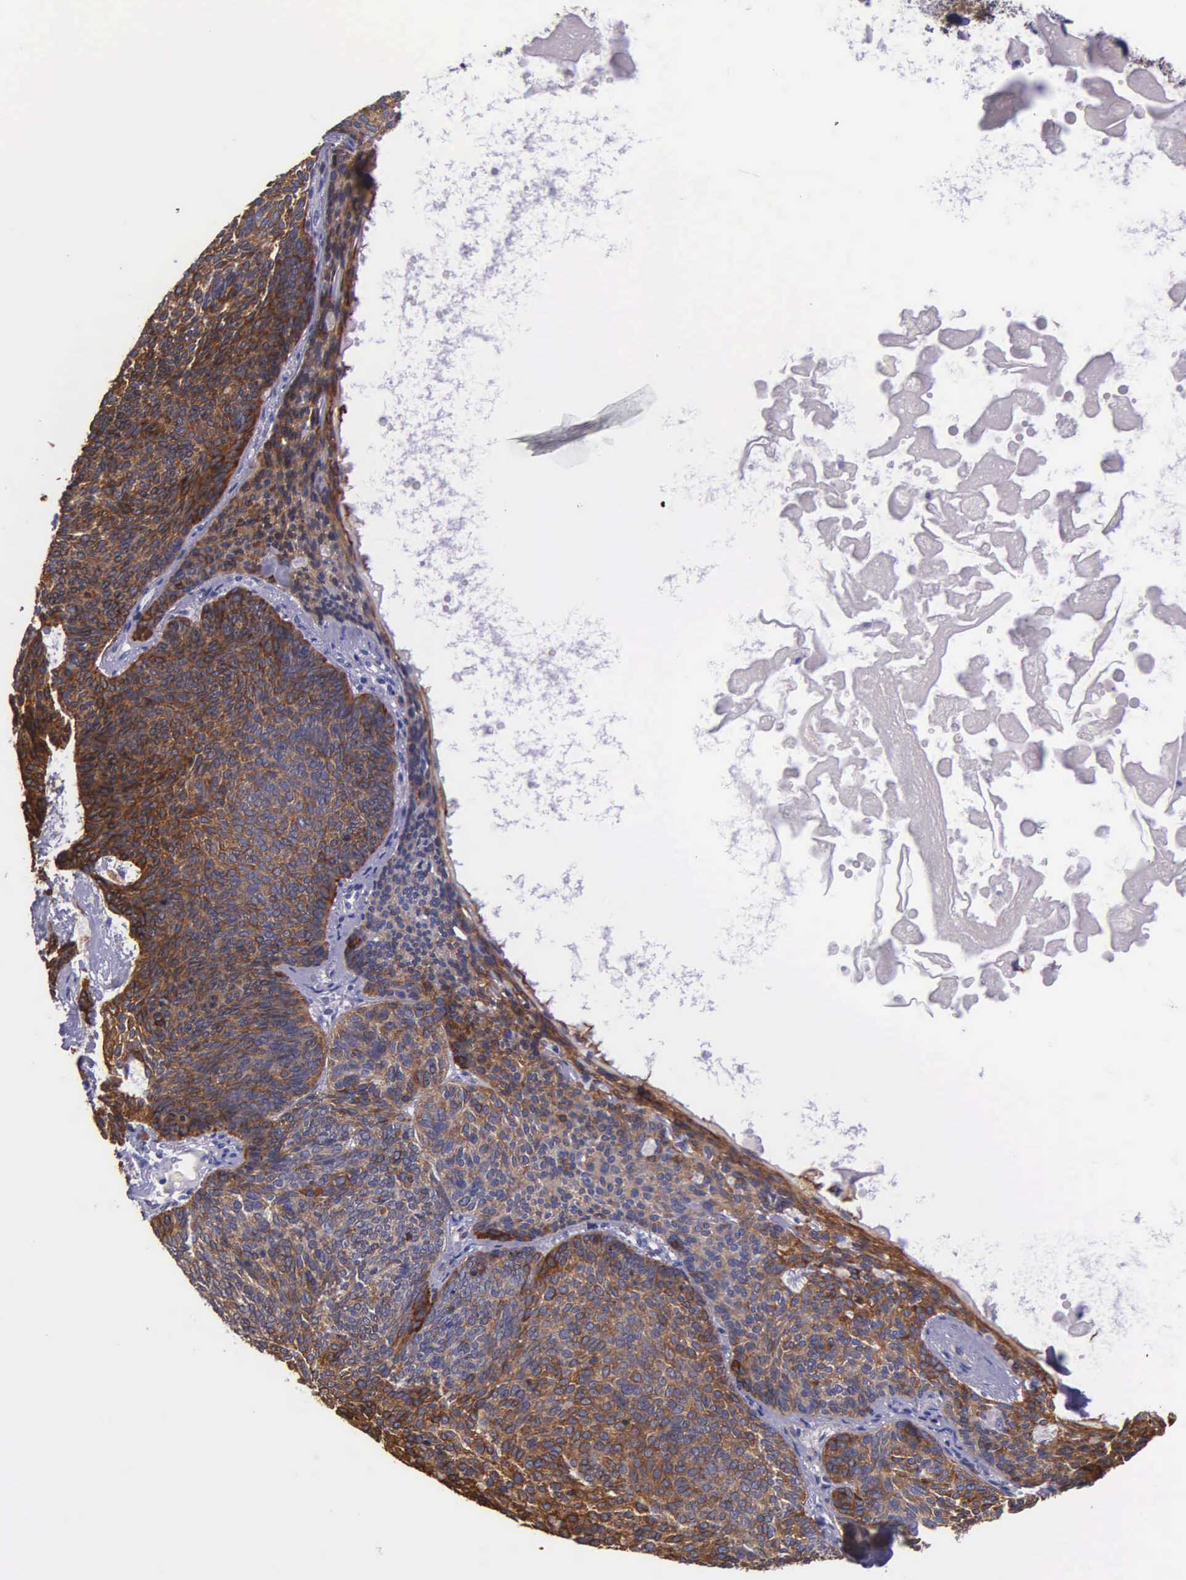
{"staining": {"intensity": "strong", "quantity": ">75%", "location": "cytoplasmic/membranous"}, "tissue": "skin cancer", "cell_type": "Tumor cells", "image_type": "cancer", "snomed": [{"axis": "morphology", "description": "Basal cell carcinoma"}, {"axis": "topography", "description": "Skin"}], "caption": "Immunohistochemistry (IHC) staining of skin basal cell carcinoma, which reveals high levels of strong cytoplasmic/membranous staining in approximately >75% of tumor cells indicating strong cytoplasmic/membranous protein staining. The staining was performed using DAB (brown) for protein detection and nuclei were counterstained in hematoxylin (blue).", "gene": "AHNAK2", "patient": {"sex": "male", "age": 84}}